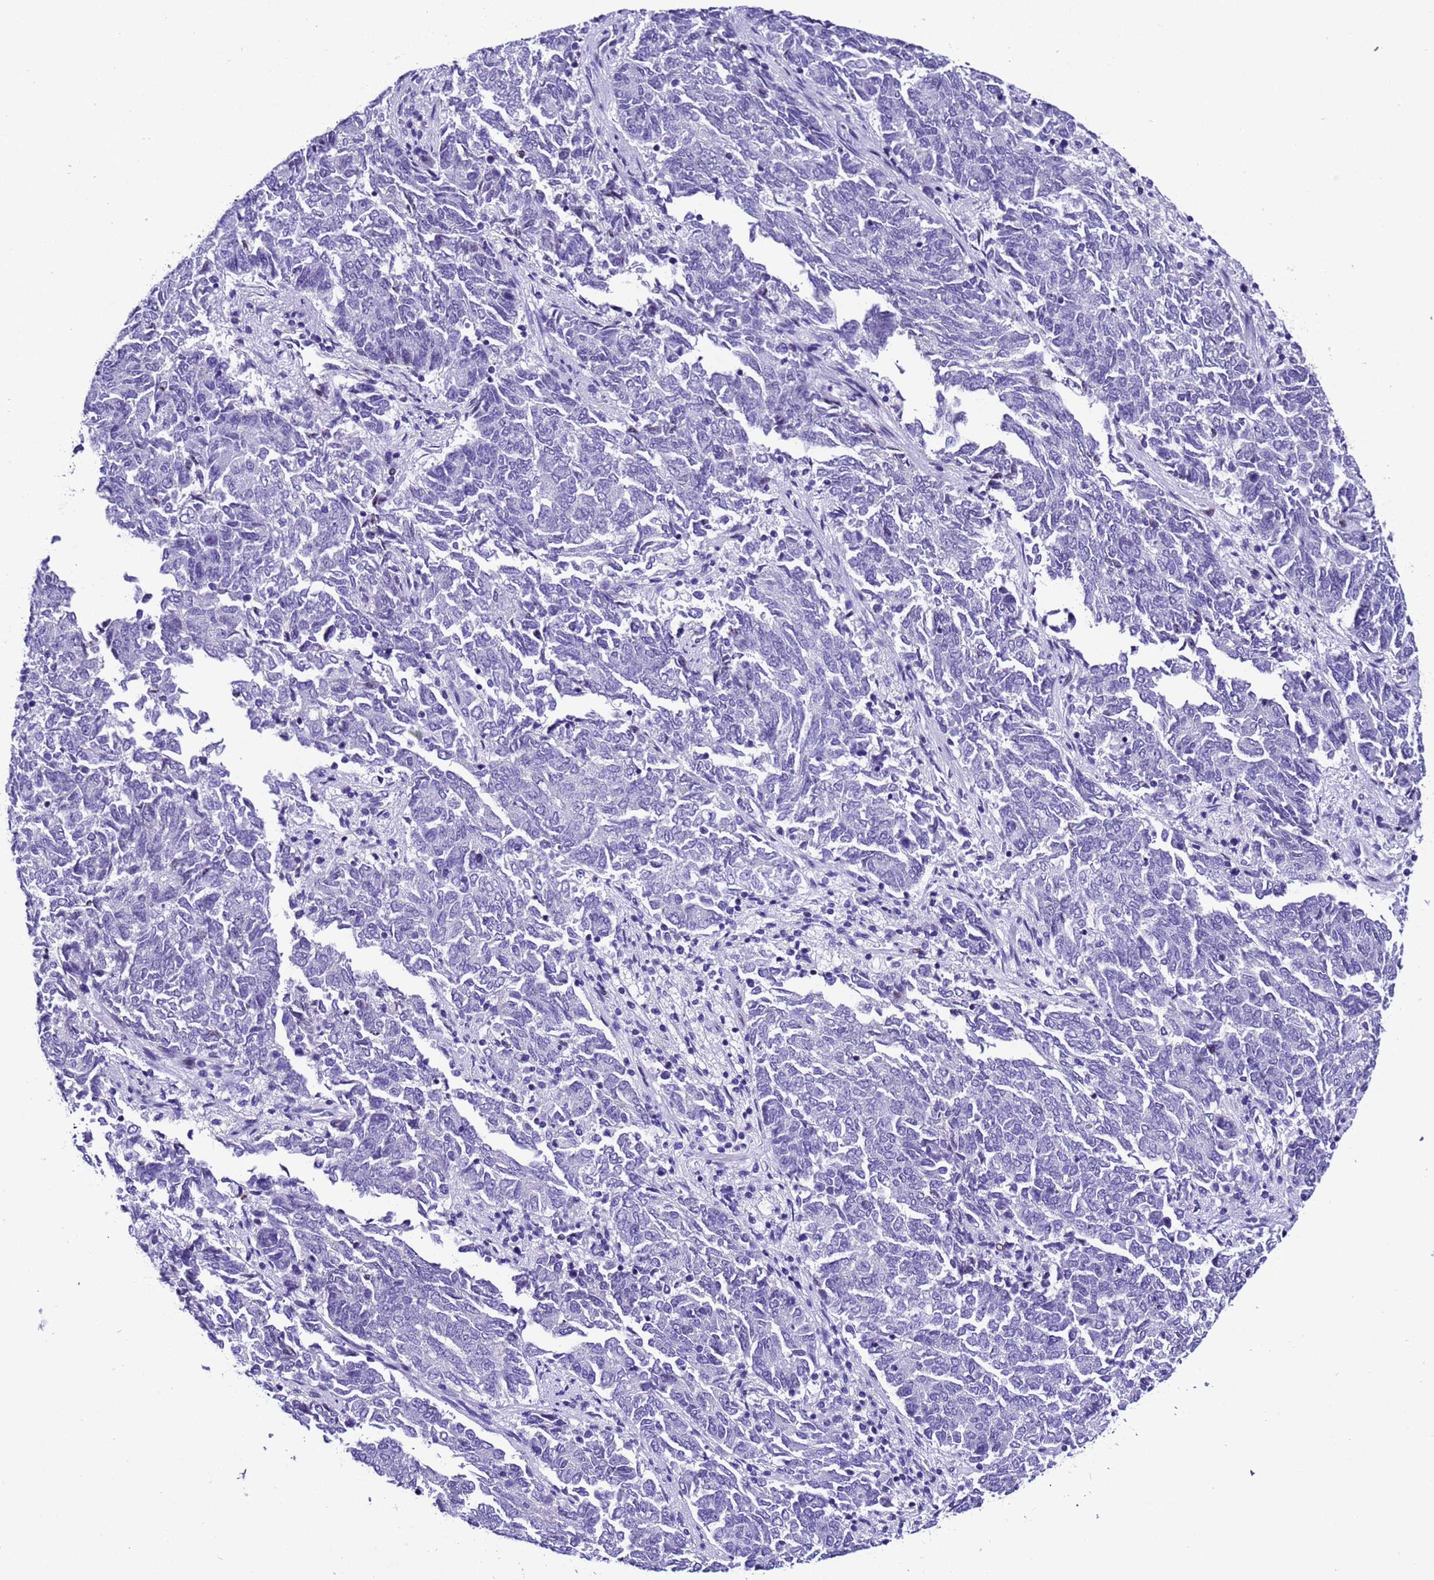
{"staining": {"intensity": "negative", "quantity": "none", "location": "none"}, "tissue": "endometrial cancer", "cell_type": "Tumor cells", "image_type": "cancer", "snomed": [{"axis": "morphology", "description": "Adenocarcinoma, NOS"}, {"axis": "topography", "description": "Endometrium"}], "caption": "High magnification brightfield microscopy of adenocarcinoma (endometrial) stained with DAB (3,3'-diaminobenzidine) (brown) and counterstained with hematoxylin (blue): tumor cells show no significant positivity. (DAB (3,3'-diaminobenzidine) IHC visualized using brightfield microscopy, high magnification).", "gene": "ZNF417", "patient": {"sex": "female", "age": 80}}